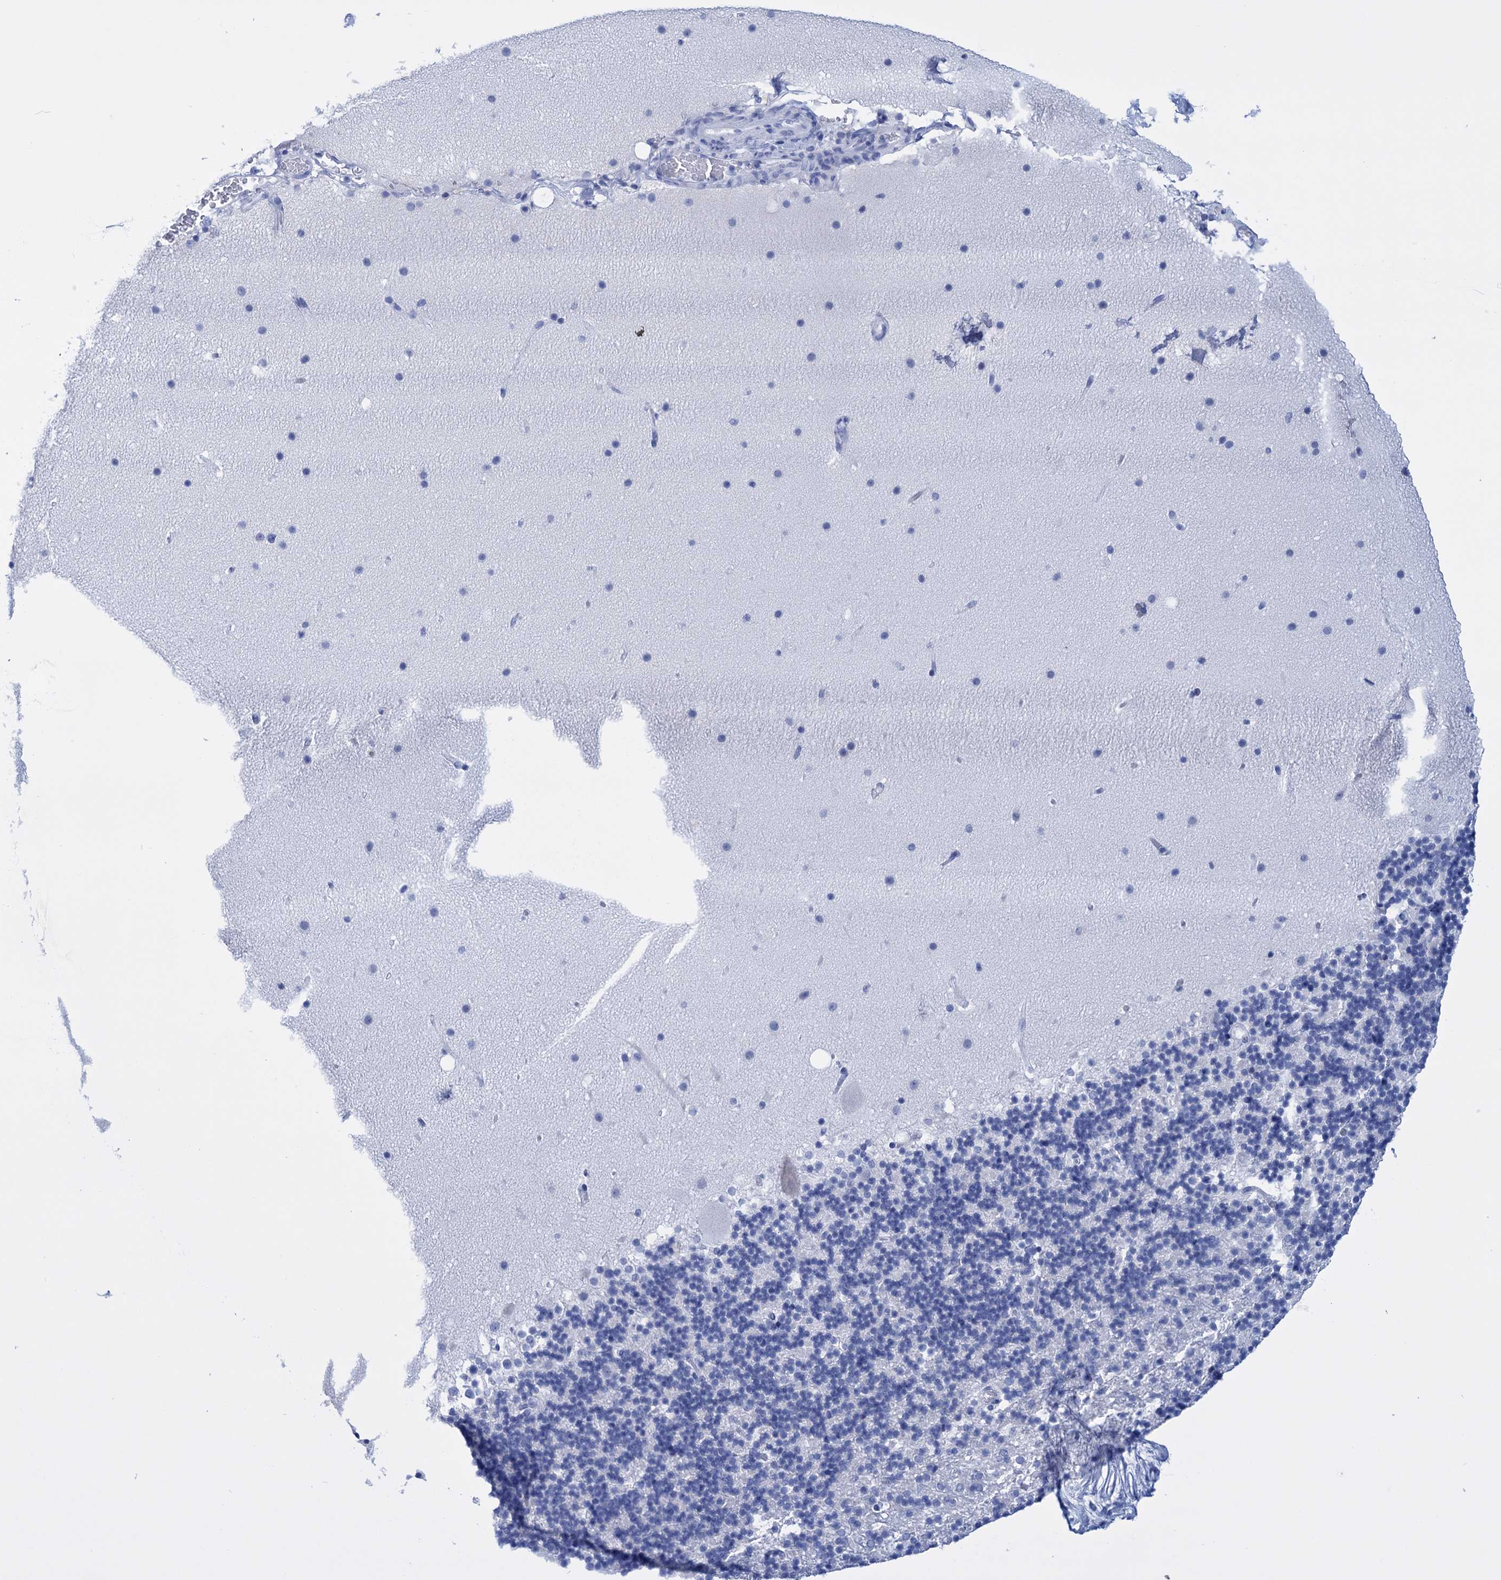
{"staining": {"intensity": "negative", "quantity": "none", "location": "none"}, "tissue": "cerebellum", "cell_type": "Cells in granular layer", "image_type": "normal", "snomed": [{"axis": "morphology", "description": "Normal tissue, NOS"}, {"axis": "topography", "description": "Cerebellum"}], "caption": "Immunohistochemical staining of benign human cerebellum displays no significant positivity in cells in granular layer. (DAB IHC, high magnification).", "gene": "FBXW12", "patient": {"sex": "male", "age": 57}}